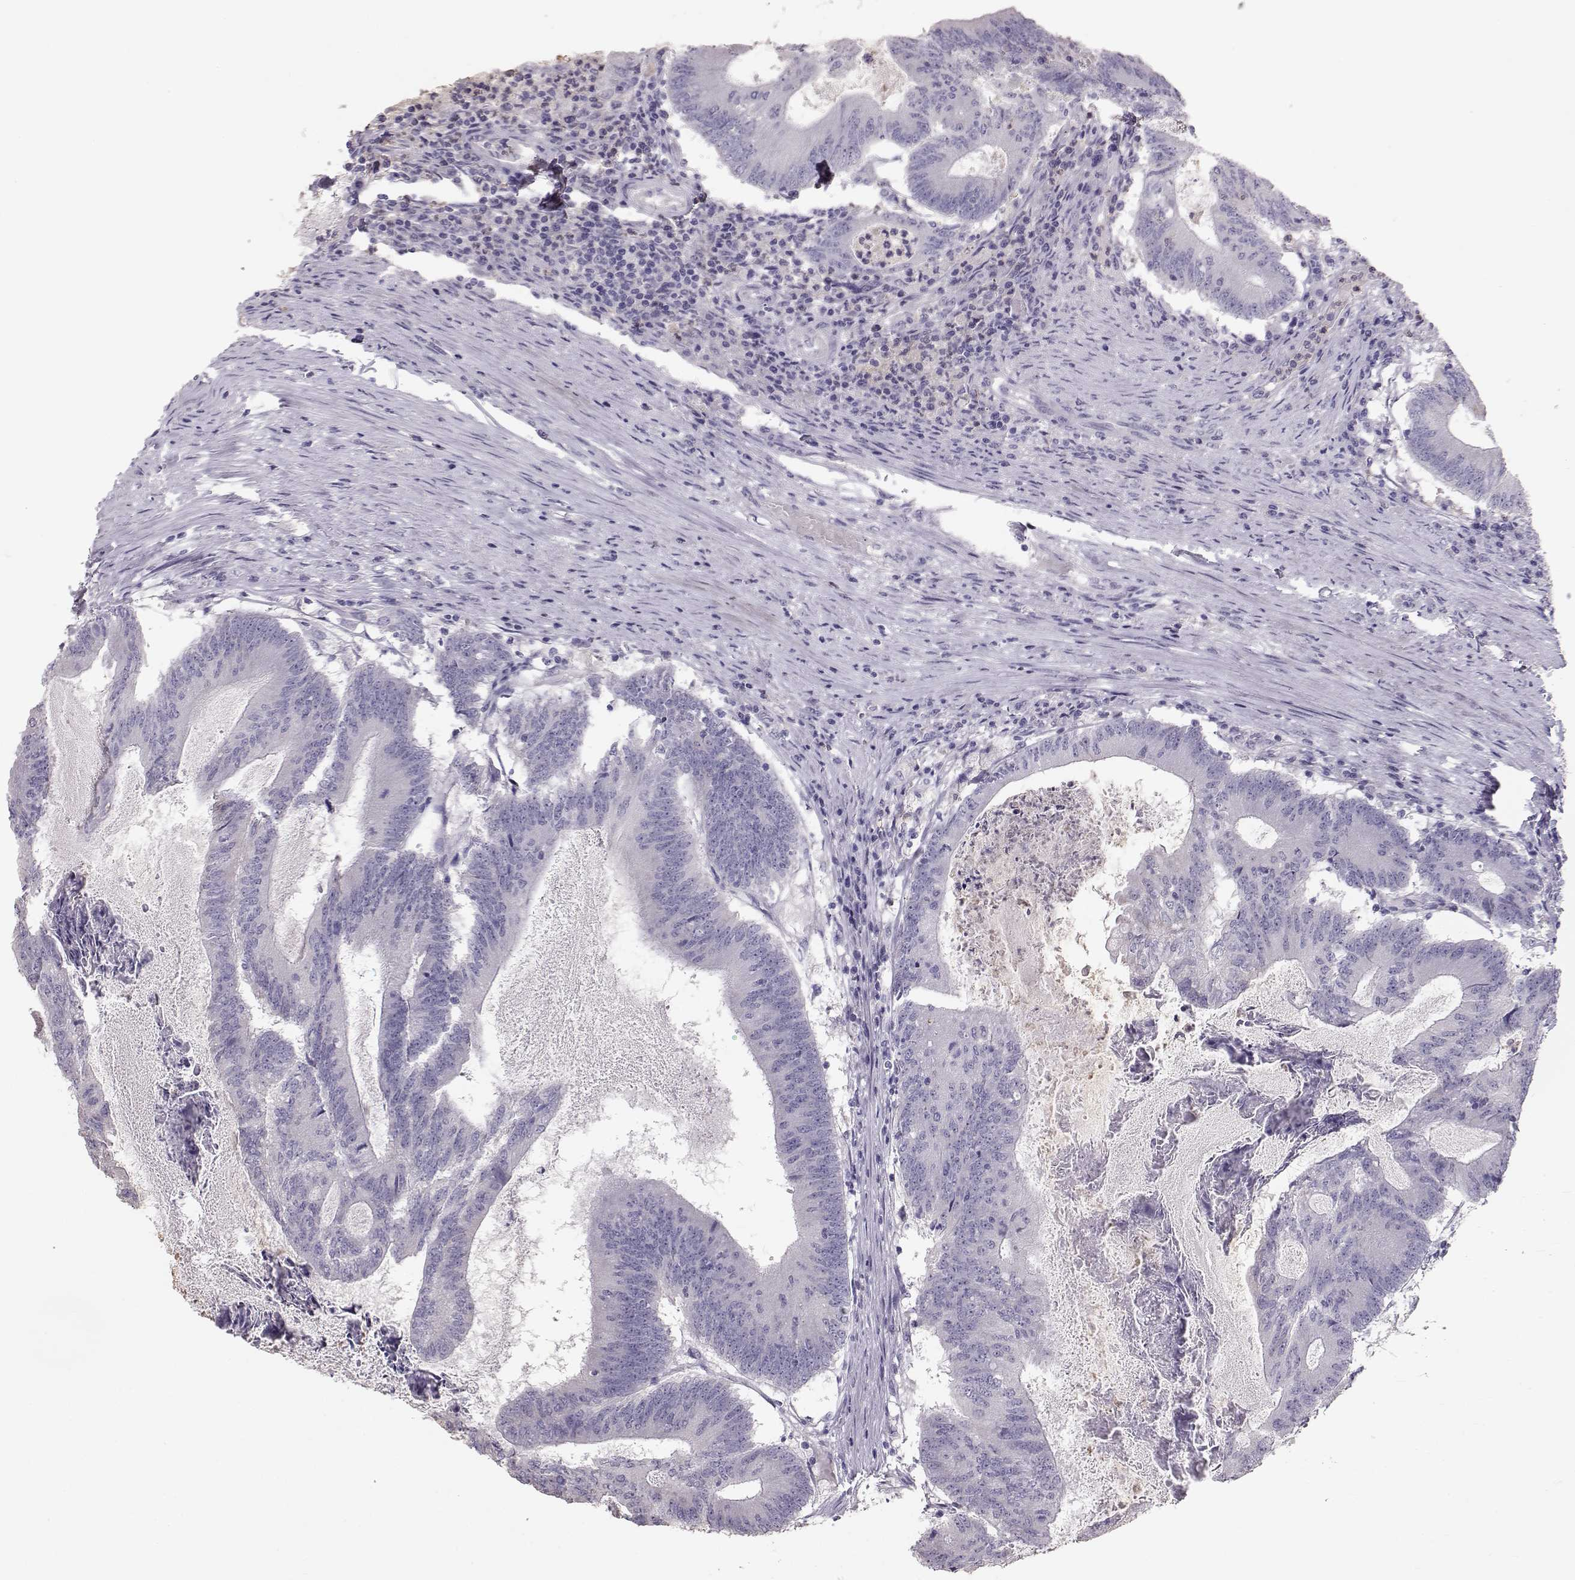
{"staining": {"intensity": "negative", "quantity": "none", "location": "none"}, "tissue": "colorectal cancer", "cell_type": "Tumor cells", "image_type": "cancer", "snomed": [{"axis": "morphology", "description": "Adenocarcinoma, NOS"}, {"axis": "topography", "description": "Colon"}], "caption": "Immunohistochemistry photomicrograph of human adenocarcinoma (colorectal) stained for a protein (brown), which exhibits no staining in tumor cells.", "gene": "POU1F1", "patient": {"sex": "female", "age": 70}}